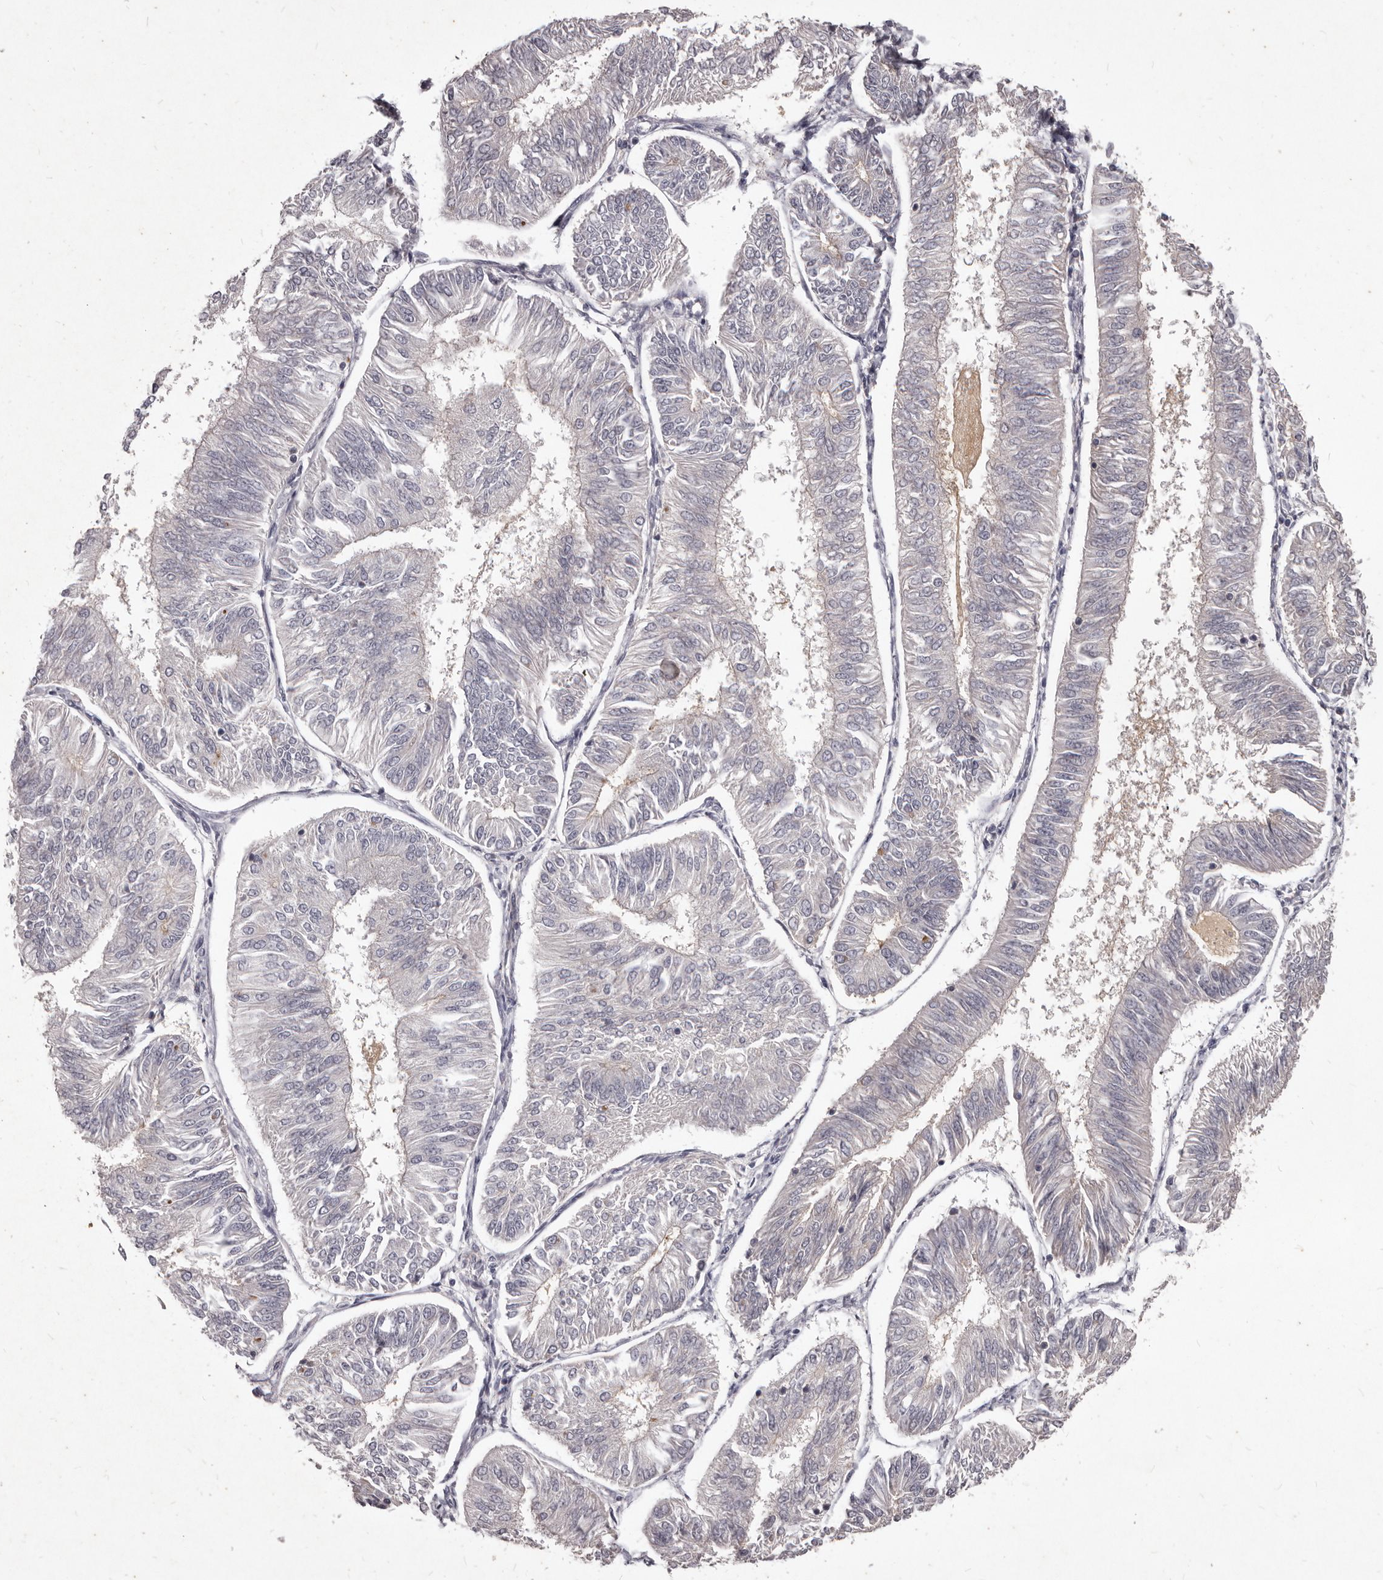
{"staining": {"intensity": "negative", "quantity": "none", "location": "none"}, "tissue": "endometrial cancer", "cell_type": "Tumor cells", "image_type": "cancer", "snomed": [{"axis": "morphology", "description": "Adenocarcinoma, NOS"}, {"axis": "topography", "description": "Endometrium"}], "caption": "Tumor cells show no significant expression in adenocarcinoma (endometrial).", "gene": "GPRC5C", "patient": {"sex": "female", "age": 58}}